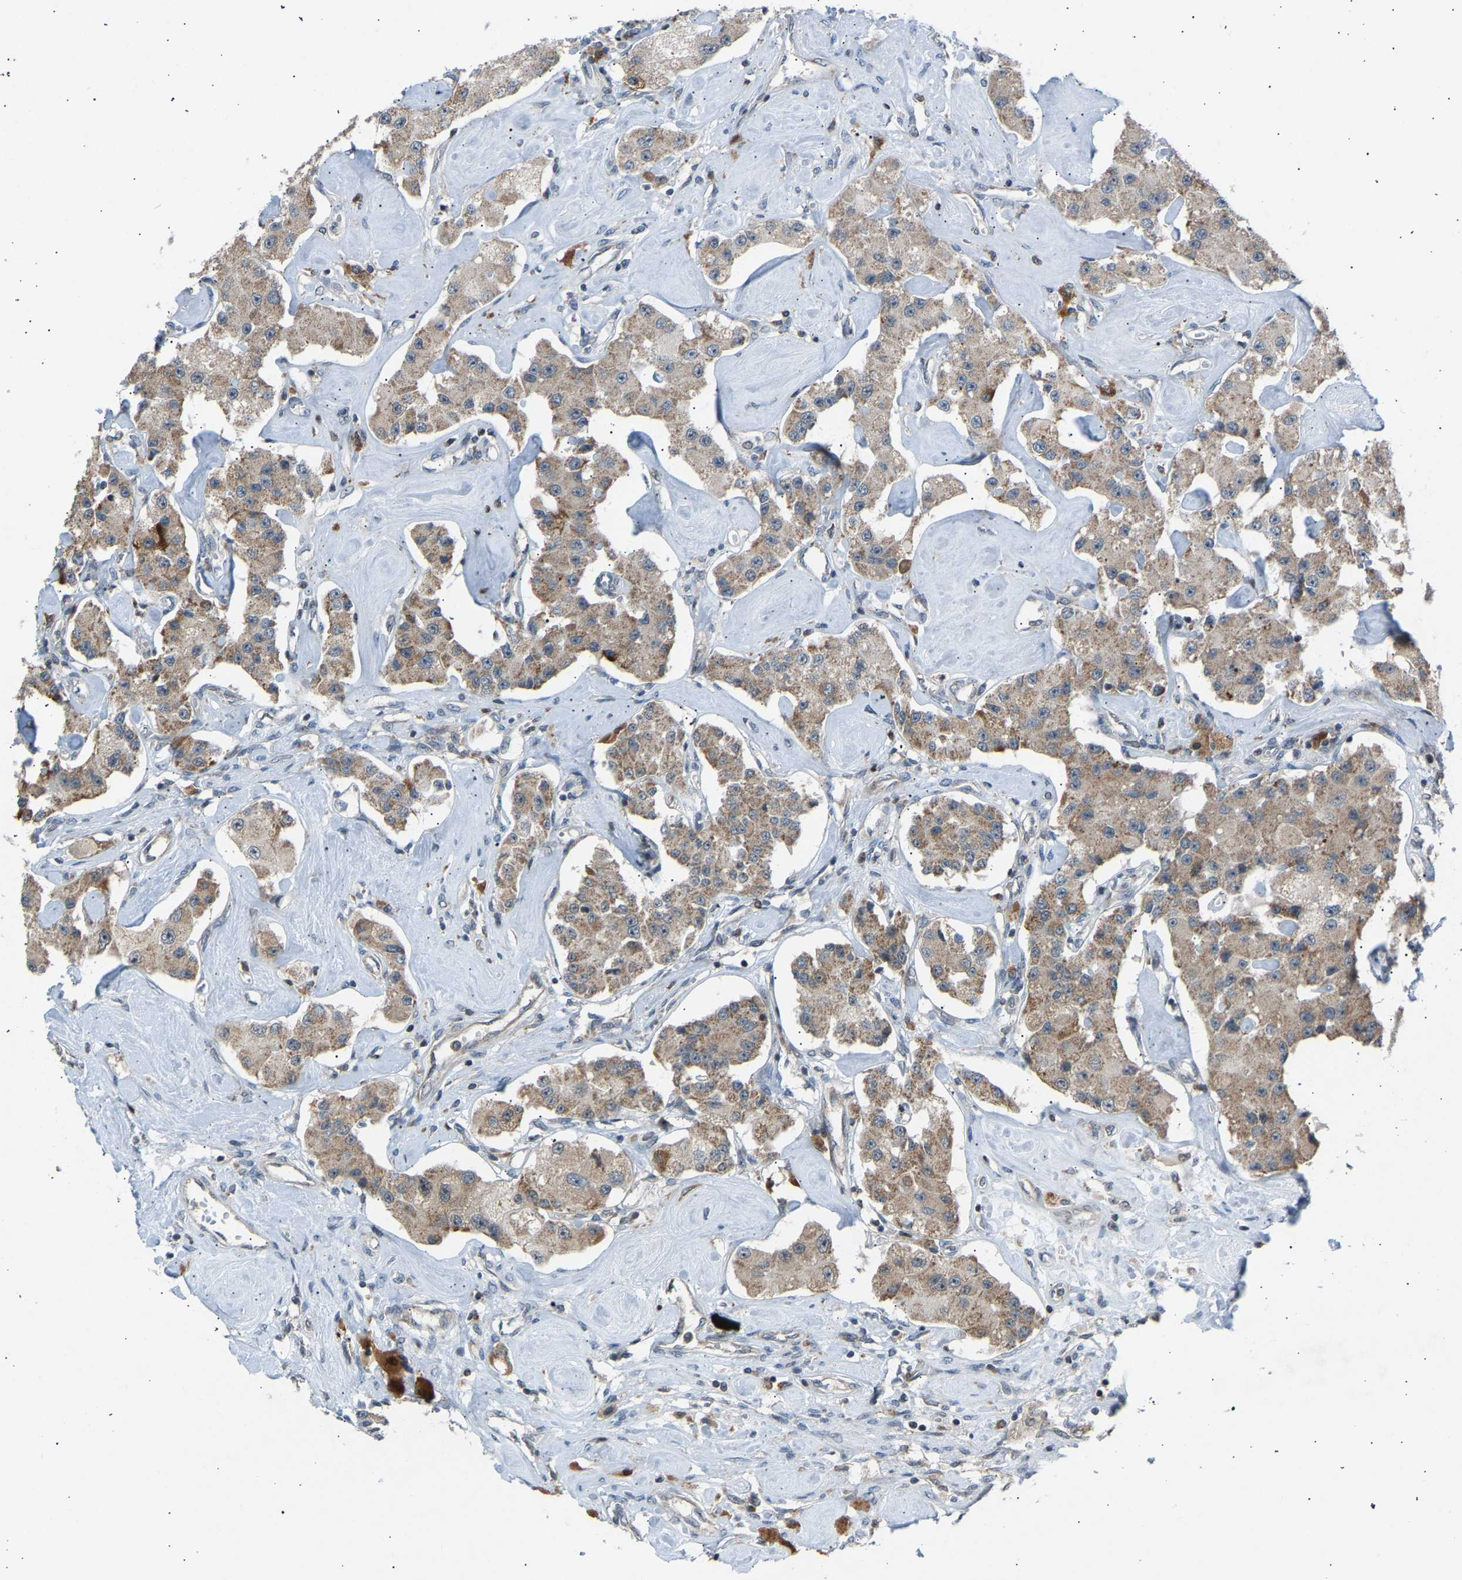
{"staining": {"intensity": "weak", "quantity": "25%-75%", "location": "cytoplasmic/membranous"}, "tissue": "carcinoid", "cell_type": "Tumor cells", "image_type": "cancer", "snomed": [{"axis": "morphology", "description": "Carcinoid, malignant, NOS"}, {"axis": "topography", "description": "Pancreas"}], "caption": "Immunohistochemistry (IHC) (DAB (3,3'-diaminobenzidine)) staining of human carcinoid (malignant) demonstrates weak cytoplasmic/membranous protein positivity in about 25%-75% of tumor cells.", "gene": "SLIRP", "patient": {"sex": "male", "age": 41}}